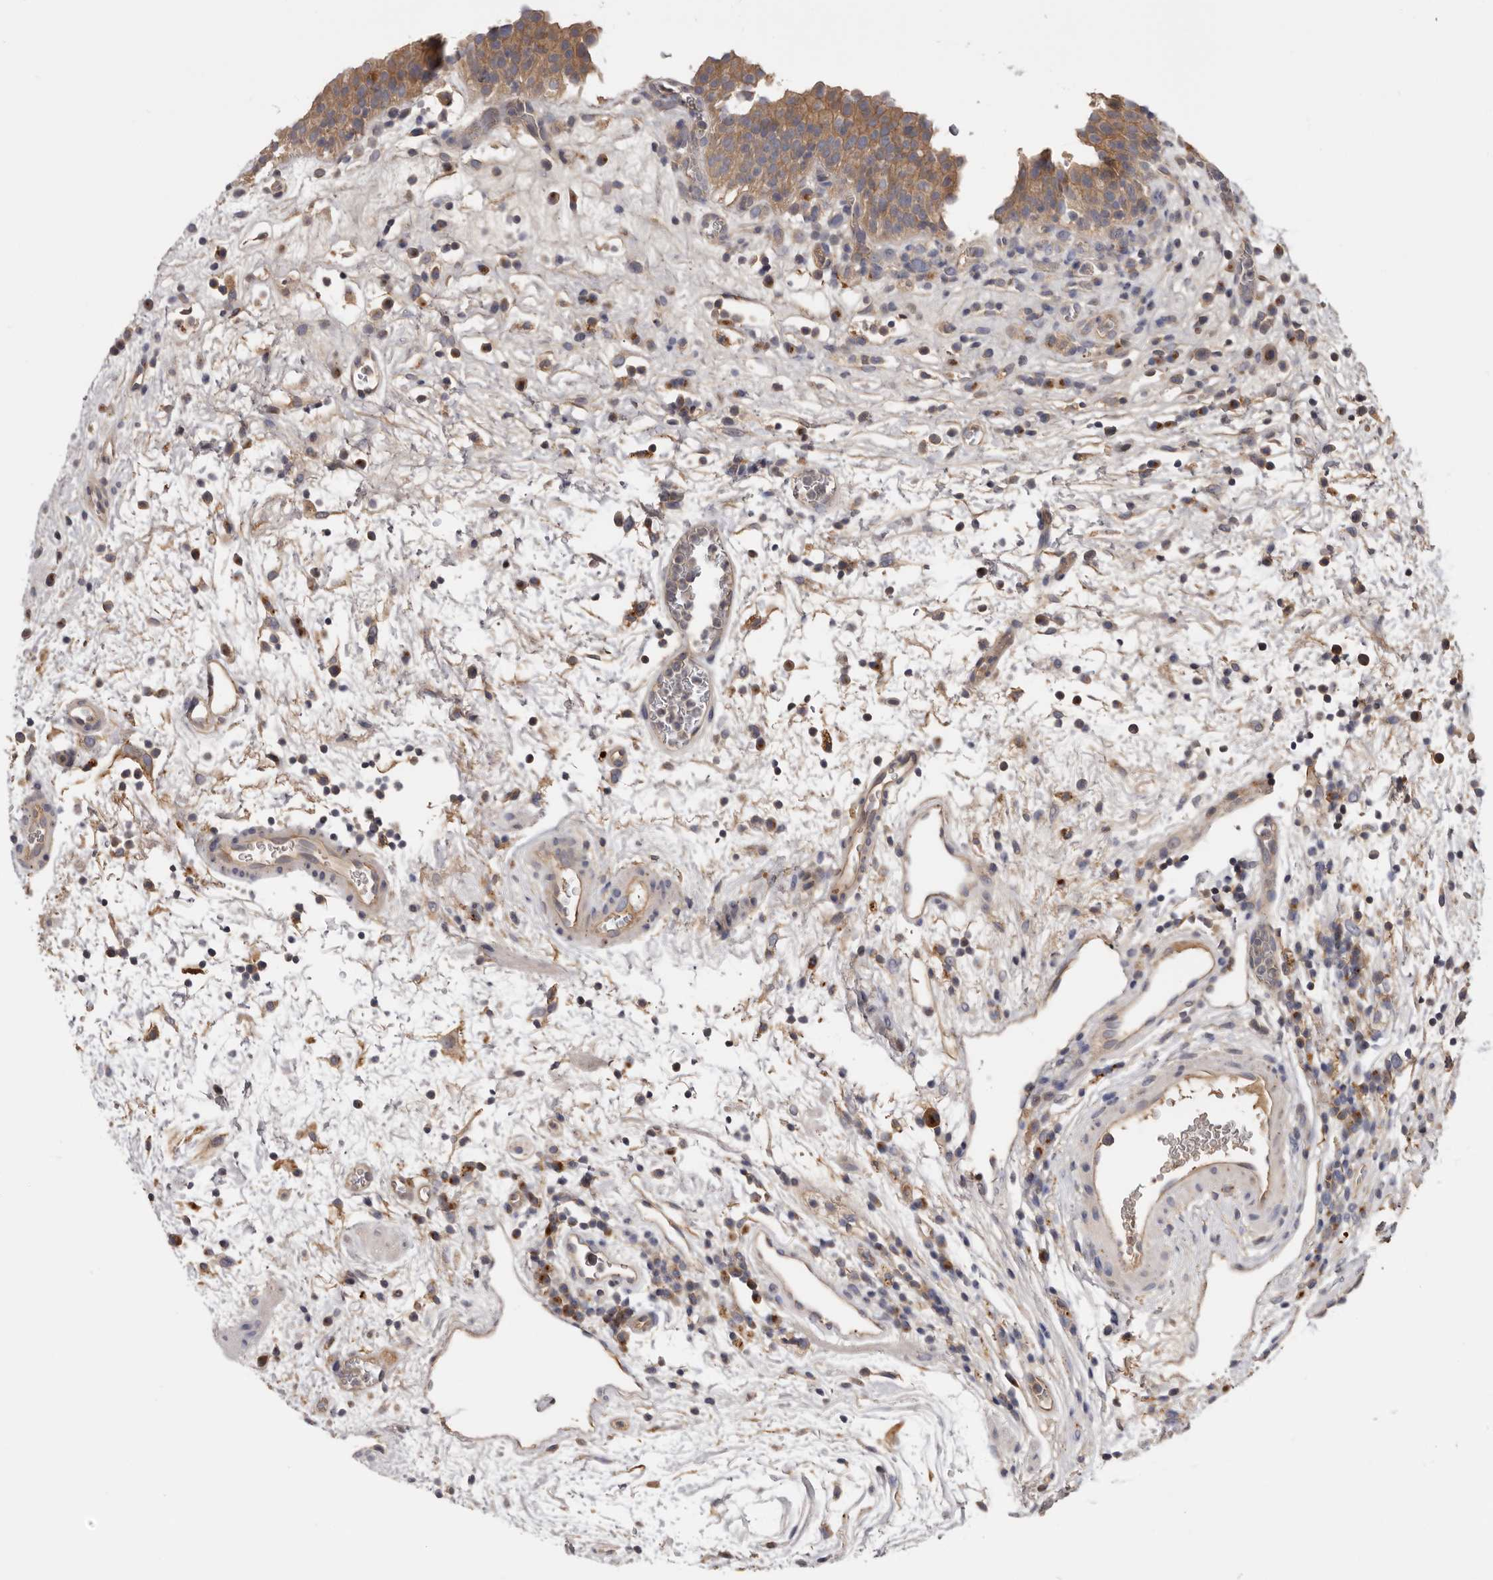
{"staining": {"intensity": "moderate", "quantity": ">75%", "location": "cytoplasmic/membranous"}, "tissue": "urinary bladder", "cell_type": "Urothelial cells", "image_type": "normal", "snomed": [{"axis": "morphology", "description": "Normal tissue, NOS"}, {"axis": "morphology", "description": "Inflammation, NOS"}, {"axis": "topography", "description": "Urinary bladder"}], "caption": "This micrograph exhibits IHC staining of benign urinary bladder, with medium moderate cytoplasmic/membranous expression in about >75% of urothelial cells.", "gene": "INKA2", "patient": {"sex": "female", "age": 75}}